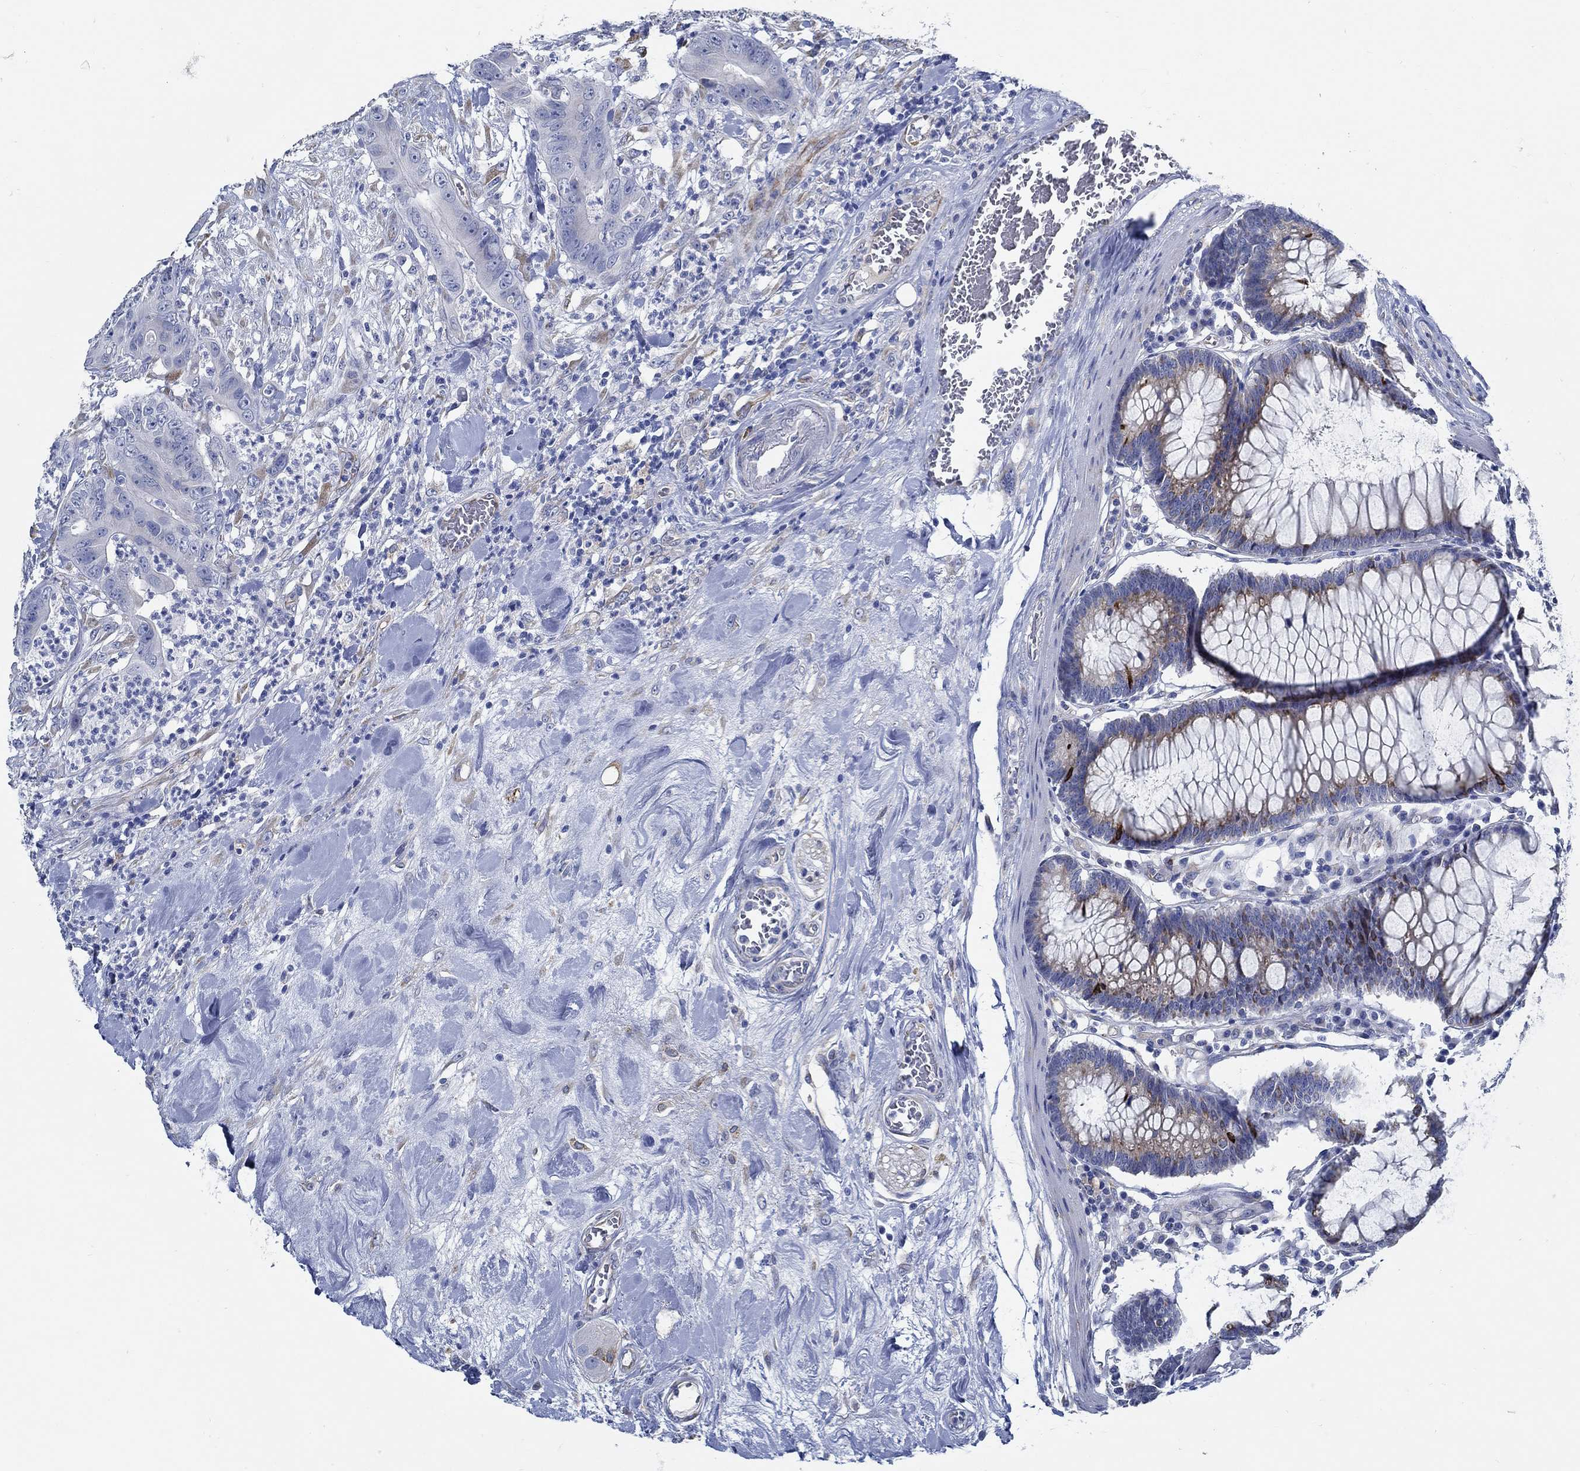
{"staining": {"intensity": "negative", "quantity": "none", "location": "none"}, "tissue": "colorectal cancer", "cell_type": "Tumor cells", "image_type": "cancer", "snomed": [{"axis": "morphology", "description": "Adenocarcinoma, NOS"}, {"axis": "topography", "description": "Colon"}], "caption": "A histopathology image of human adenocarcinoma (colorectal) is negative for staining in tumor cells.", "gene": "HECW2", "patient": {"sex": "male", "age": 84}}